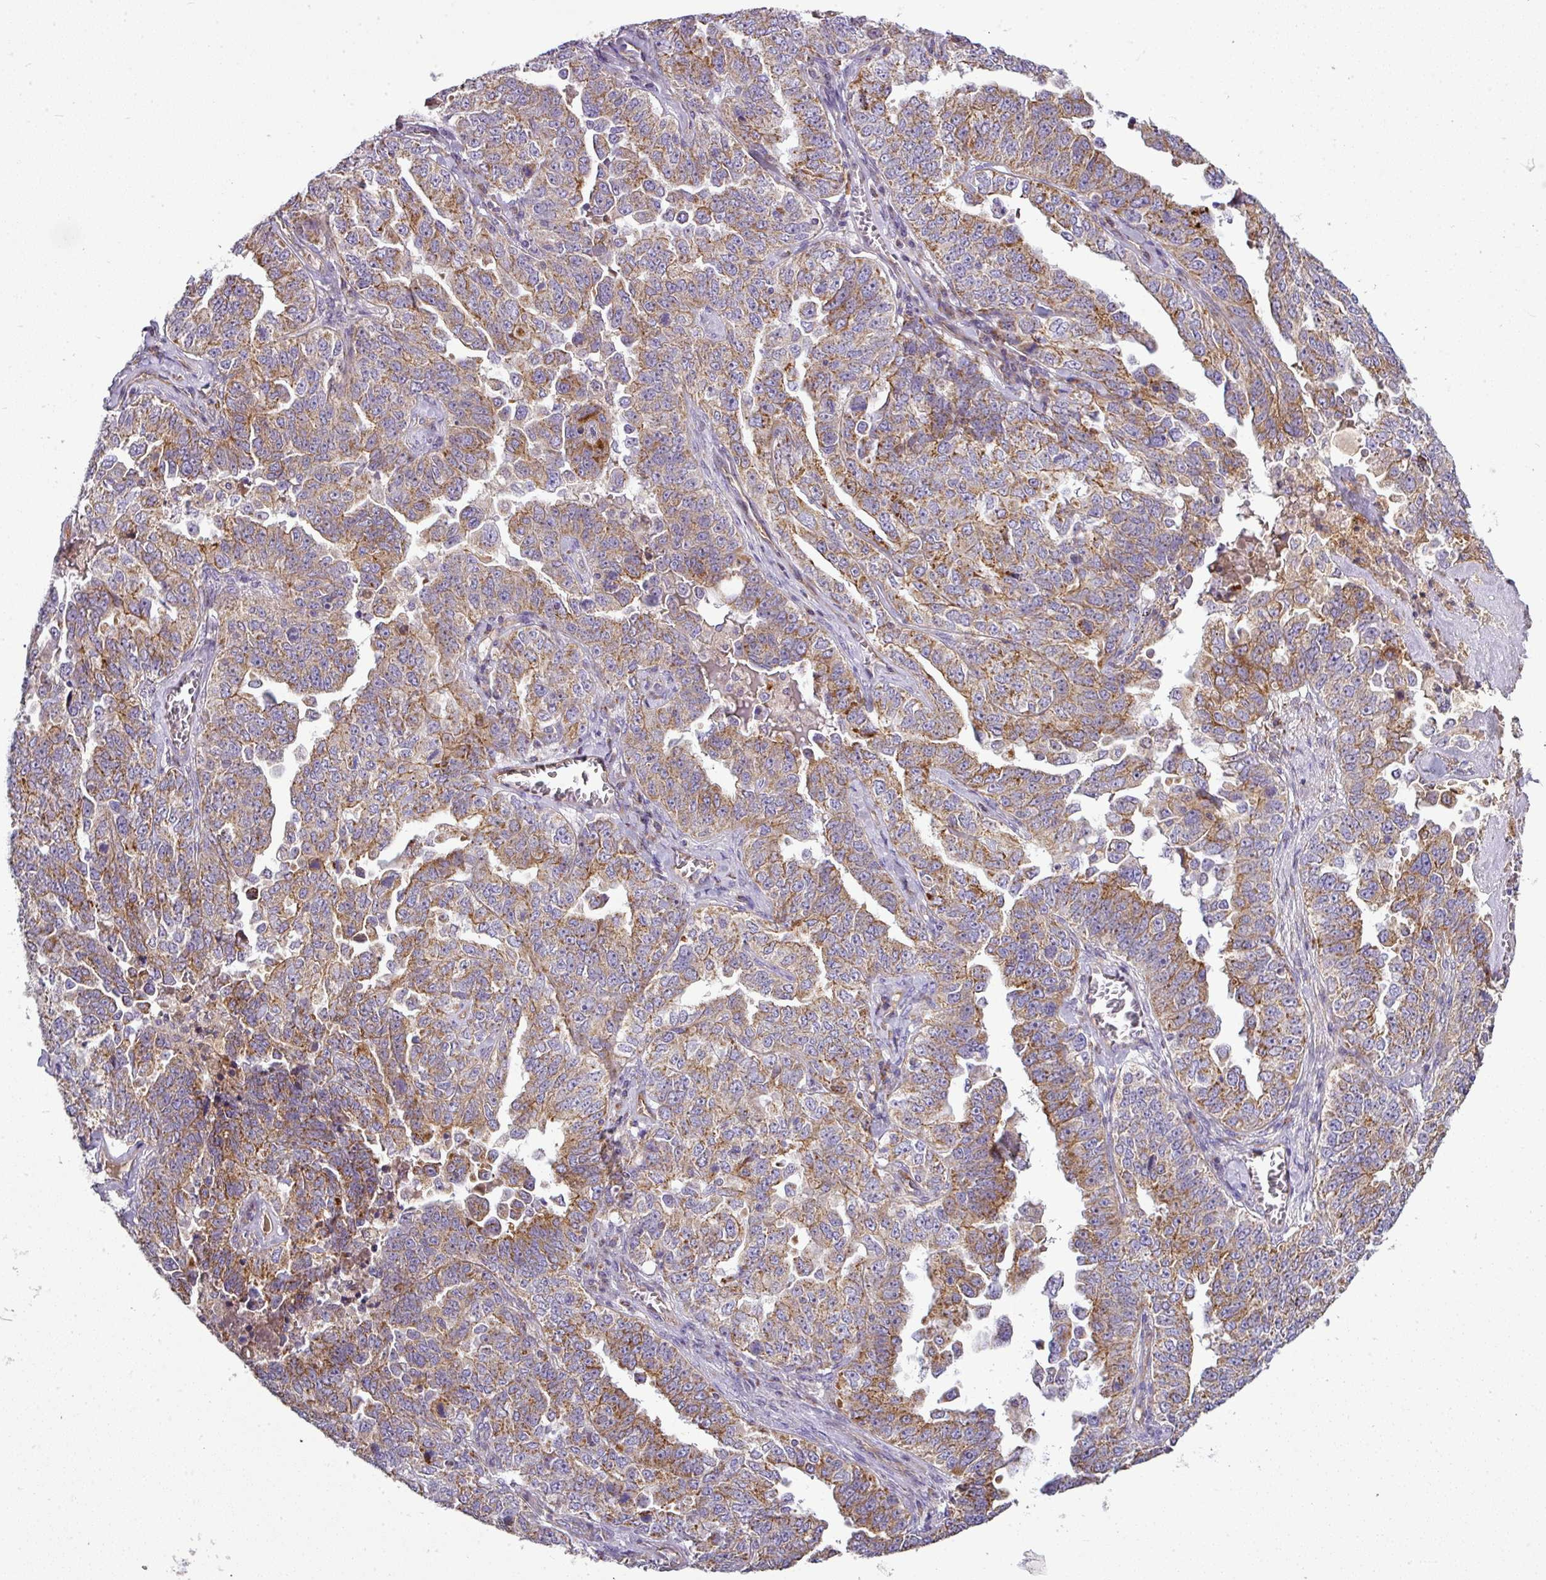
{"staining": {"intensity": "moderate", "quantity": ">75%", "location": "cytoplasmic/membranous"}, "tissue": "ovarian cancer", "cell_type": "Tumor cells", "image_type": "cancer", "snomed": [{"axis": "morphology", "description": "Carcinoma, endometroid"}, {"axis": "topography", "description": "Ovary"}], "caption": "This is an image of immunohistochemistry (IHC) staining of ovarian endometroid carcinoma, which shows moderate positivity in the cytoplasmic/membranous of tumor cells.", "gene": "GAN", "patient": {"sex": "female", "age": 62}}